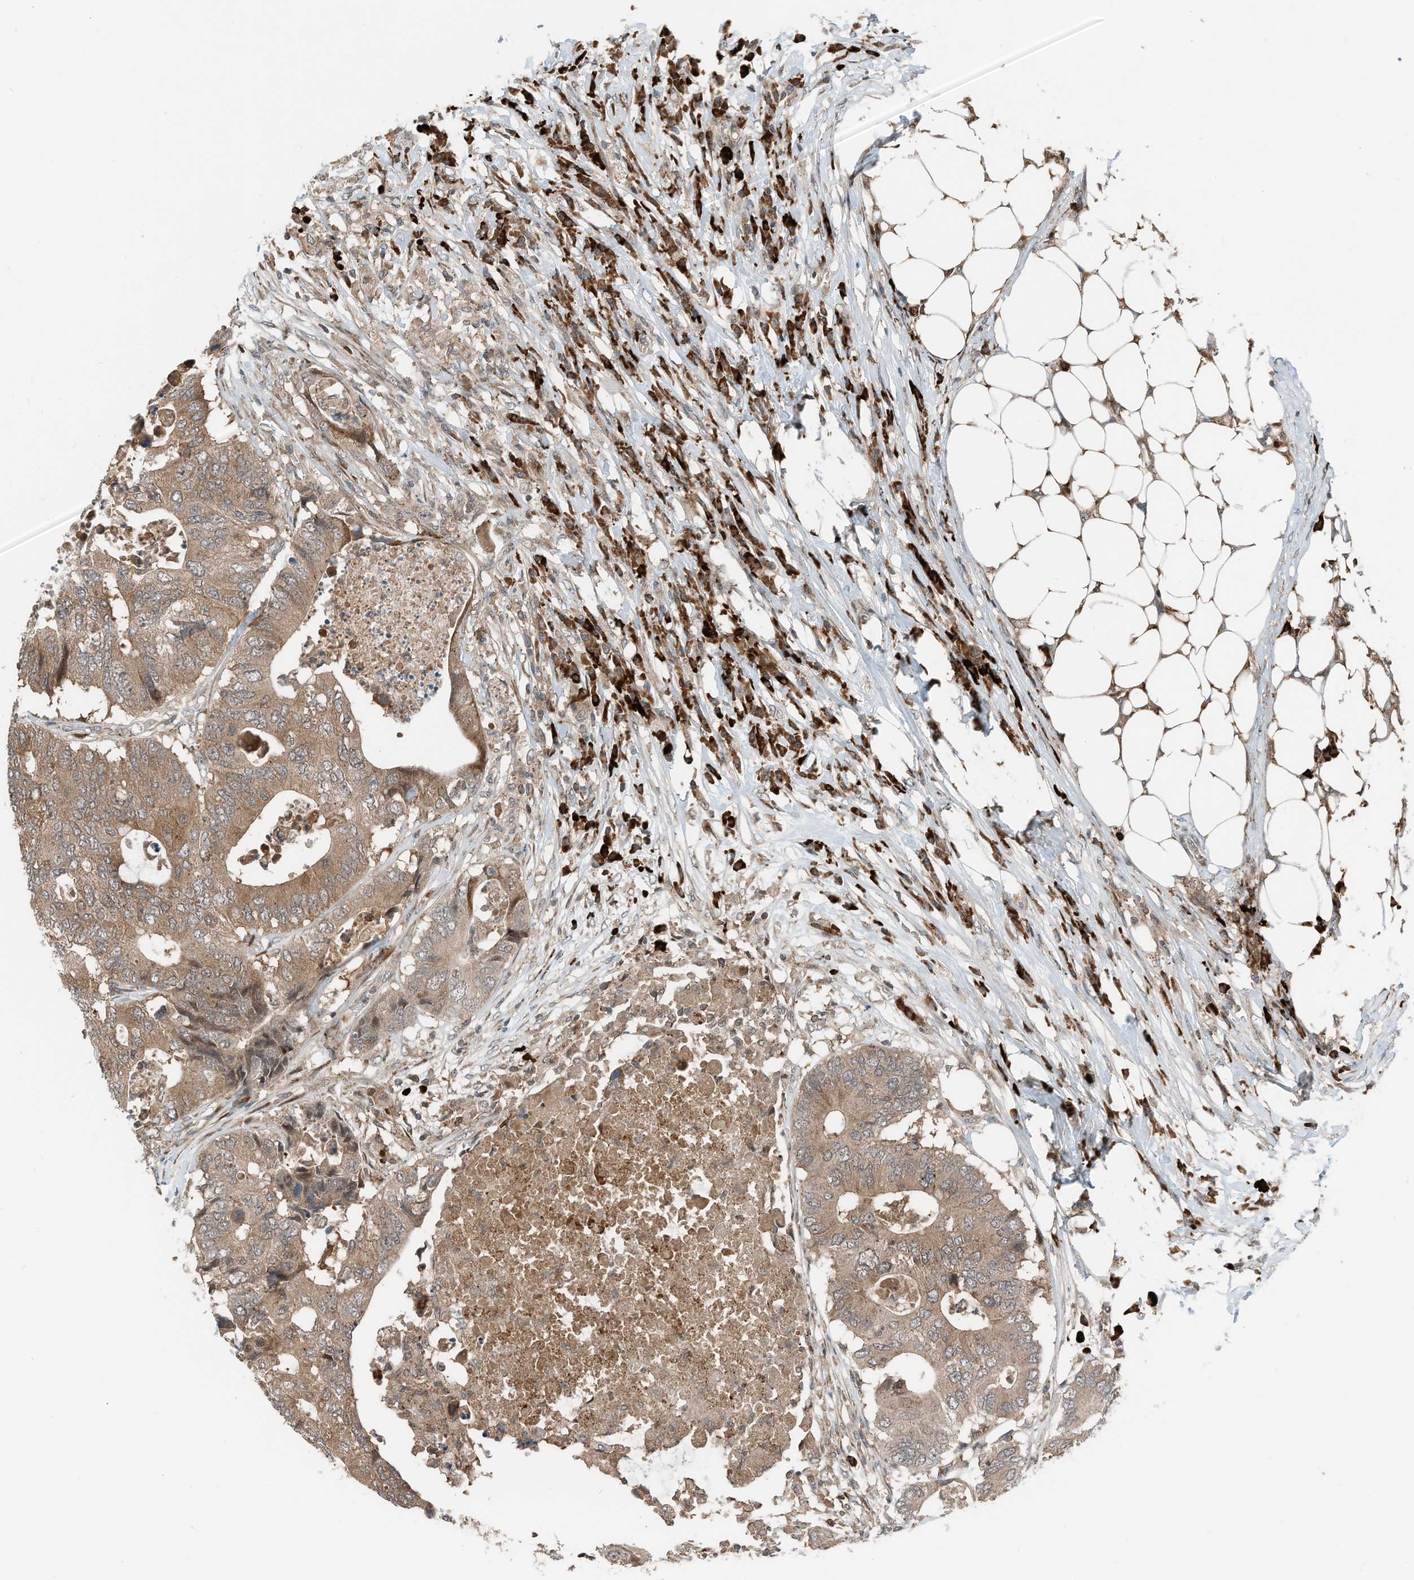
{"staining": {"intensity": "moderate", "quantity": ">75%", "location": "cytoplasmic/membranous"}, "tissue": "colorectal cancer", "cell_type": "Tumor cells", "image_type": "cancer", "snomed": [{"axis": "morphology", "description": "Adenocarcinoma, NOS"}, {"axis": "topography", "description": "Colon"}], "caption": "IHC histopathology image of neoplastic tissue: human adenocarcinoma (colorectal) stained using immunohistochemistry (IHC) exhibits medium levels of moderate protein expression localized specifically in the cytoplasmic/membranous of tumor cells, appearing as a cytoplasmic/membranous brown color.", "gene": "RMND1", "patient": {"sex": "male", "age": 71}}